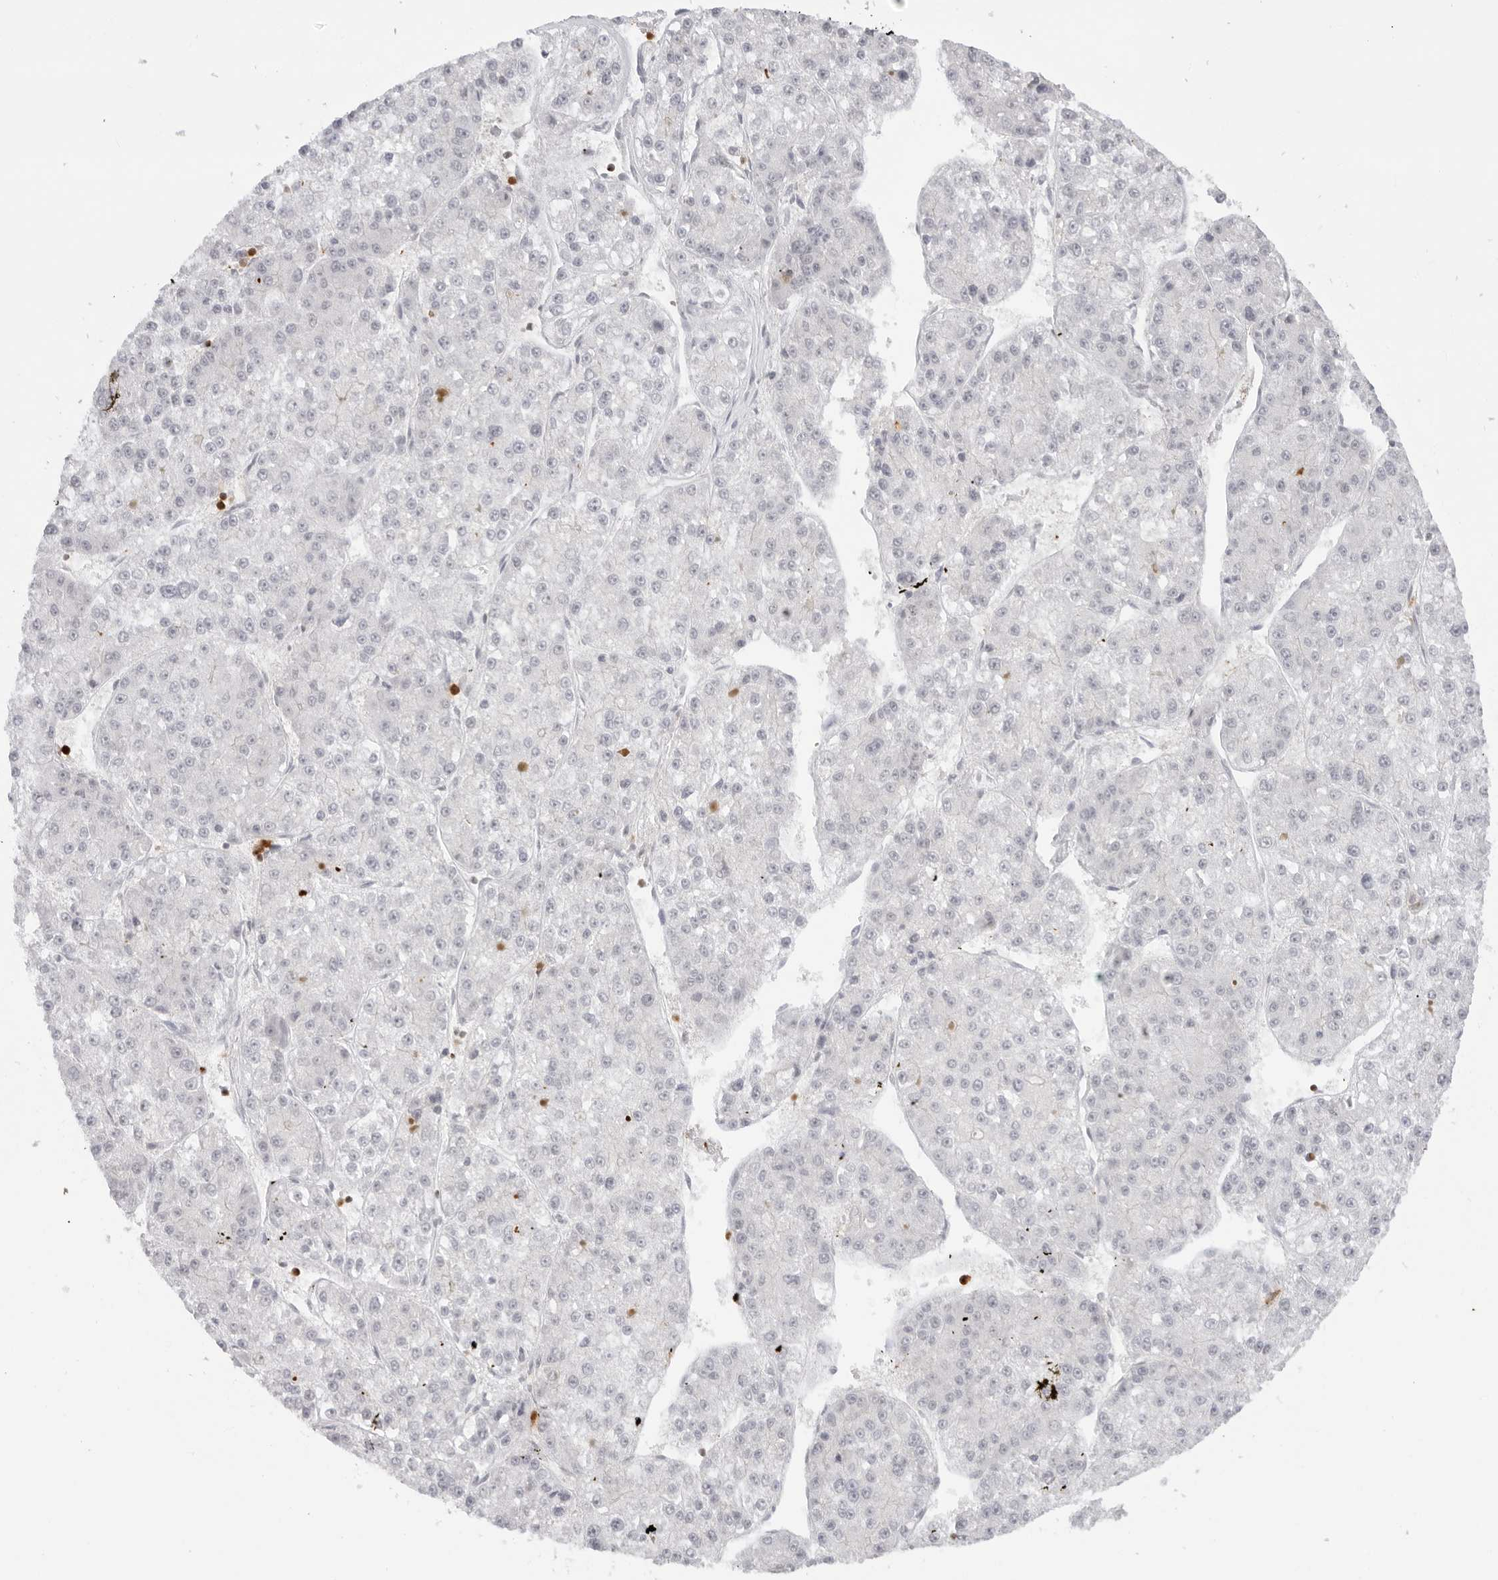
{"staining": {"intensity": "negative", "quantity": "none", "location": "none"}, "tissue": "liver cancer", "cell_type": "Tumor cells", "image_type": "cancer", "snomed": [{"axis": "morphology", "description": "Carcinoma, Hepatocellular, NOS"}, {"axis": "topography", "description": "Liver"}], "caption": "Liver hepatocellular carcinoma was stained to show a protein in brown. There is no significant staining in tumor cells.", "gene": "RNF146", "patient": {"sex": "female", "age": 73}}